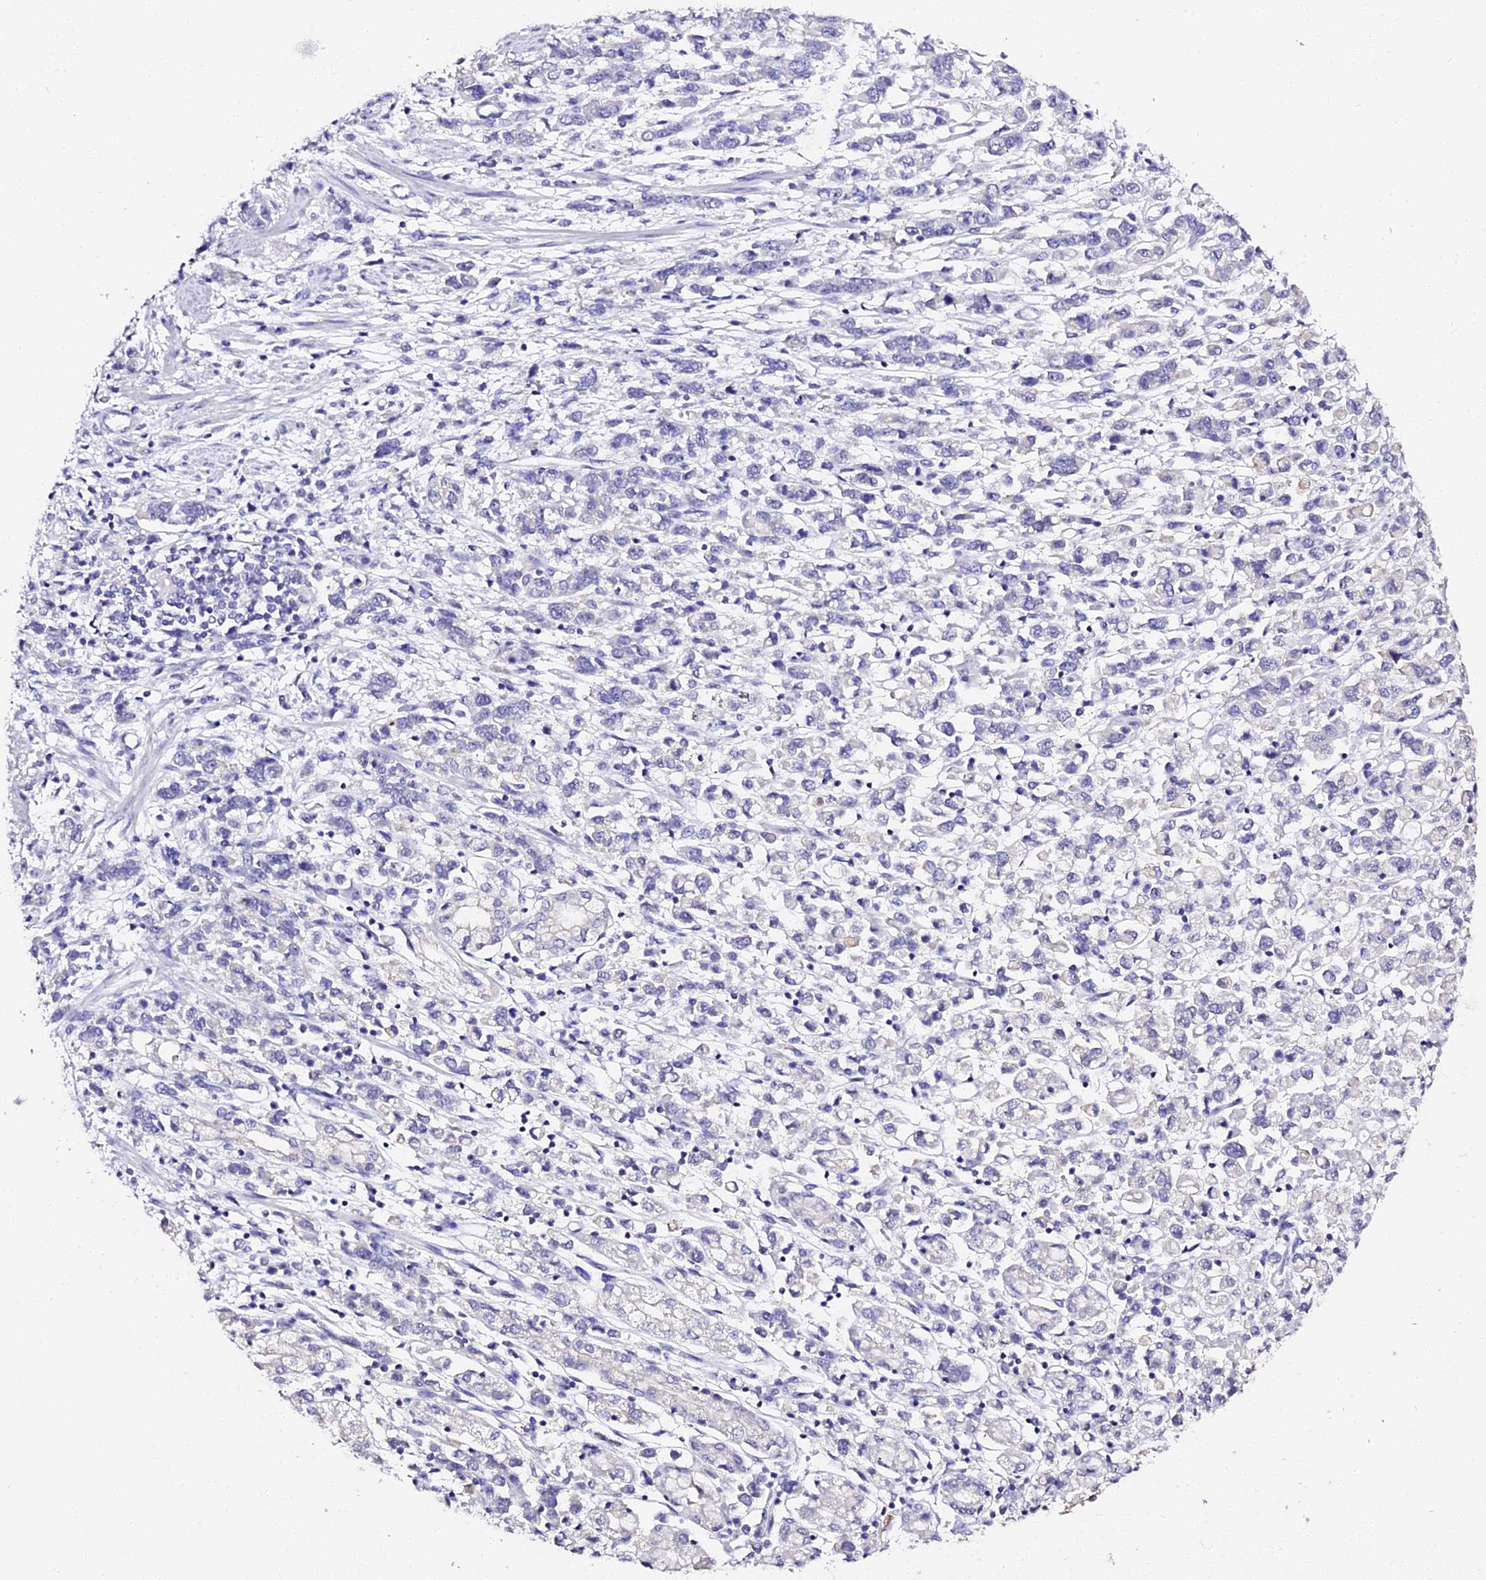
{"staining": {"intensity": "negative", "quantity": "none", "location": "none"}, "tissue": "stomach cancer", "cell_type": "Tumor cells", "image_type": "cancer", "snomed": [{"axis": "morphology", "description": "Adenocarcinoma, NOS"}, {"axis": "topography", "description": "Stomach"}], "caption": "The histopathology image shows no significant expression in tumor cells of stomach cancer (adenocarcinoma).", "gene": "VPS33B", "patient": {"sex": "female", "age": 76}}